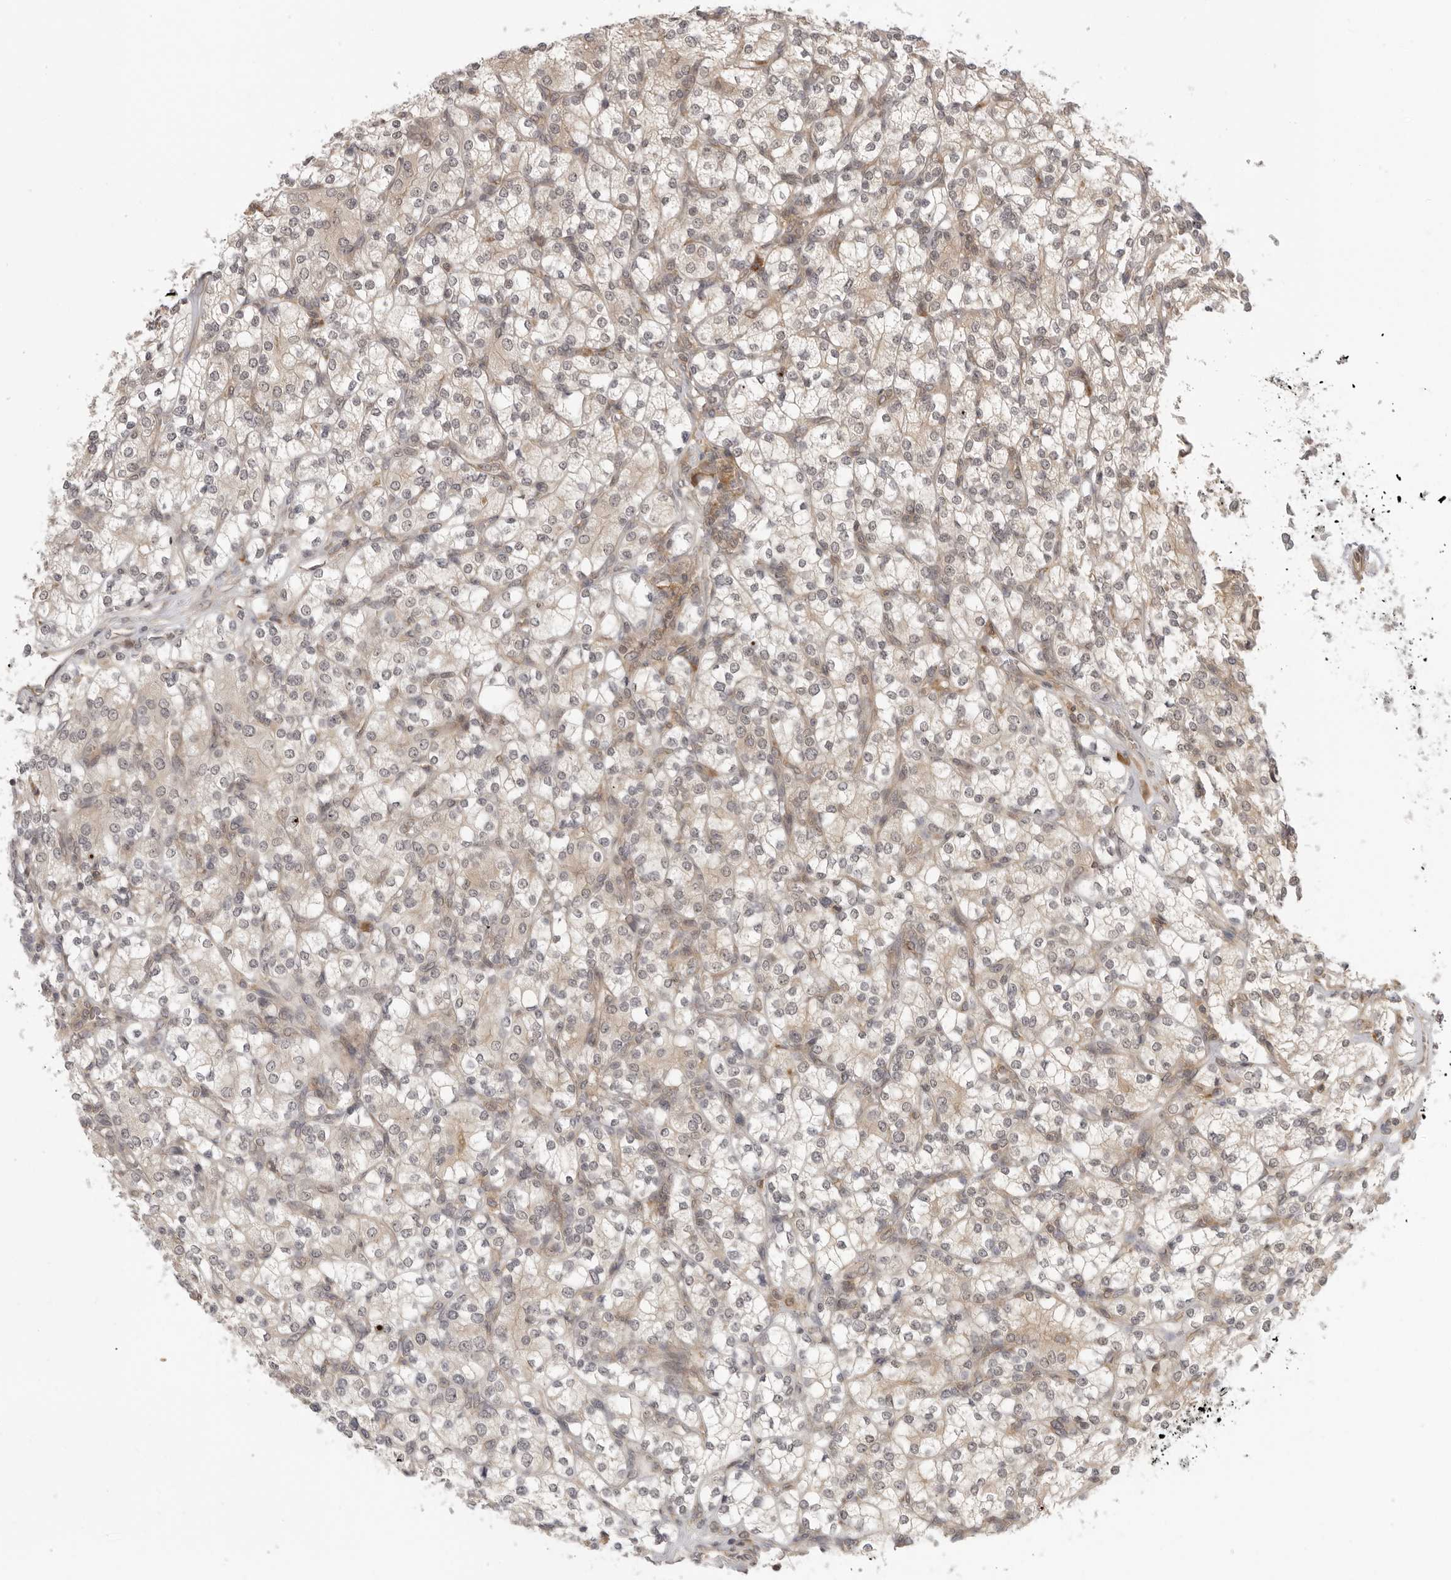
{"staining": {"intensity": "negative", "quantity": "none", "location": "none"}, "tissue": "renal cancer", "cell_type": "Tumor cells", "image_type": "cancer", "snomed": [{"axis": "morphology", "description": "Adenocarcinoma, NOS"}, {"axis": "topography", "description": "Kidney"}], "caption": "Immunohistochemistry of renal cancer displays no staining in tumor cells.", "gene": "PRRC2A", "patient": {"sex": "male", "age": 77}}